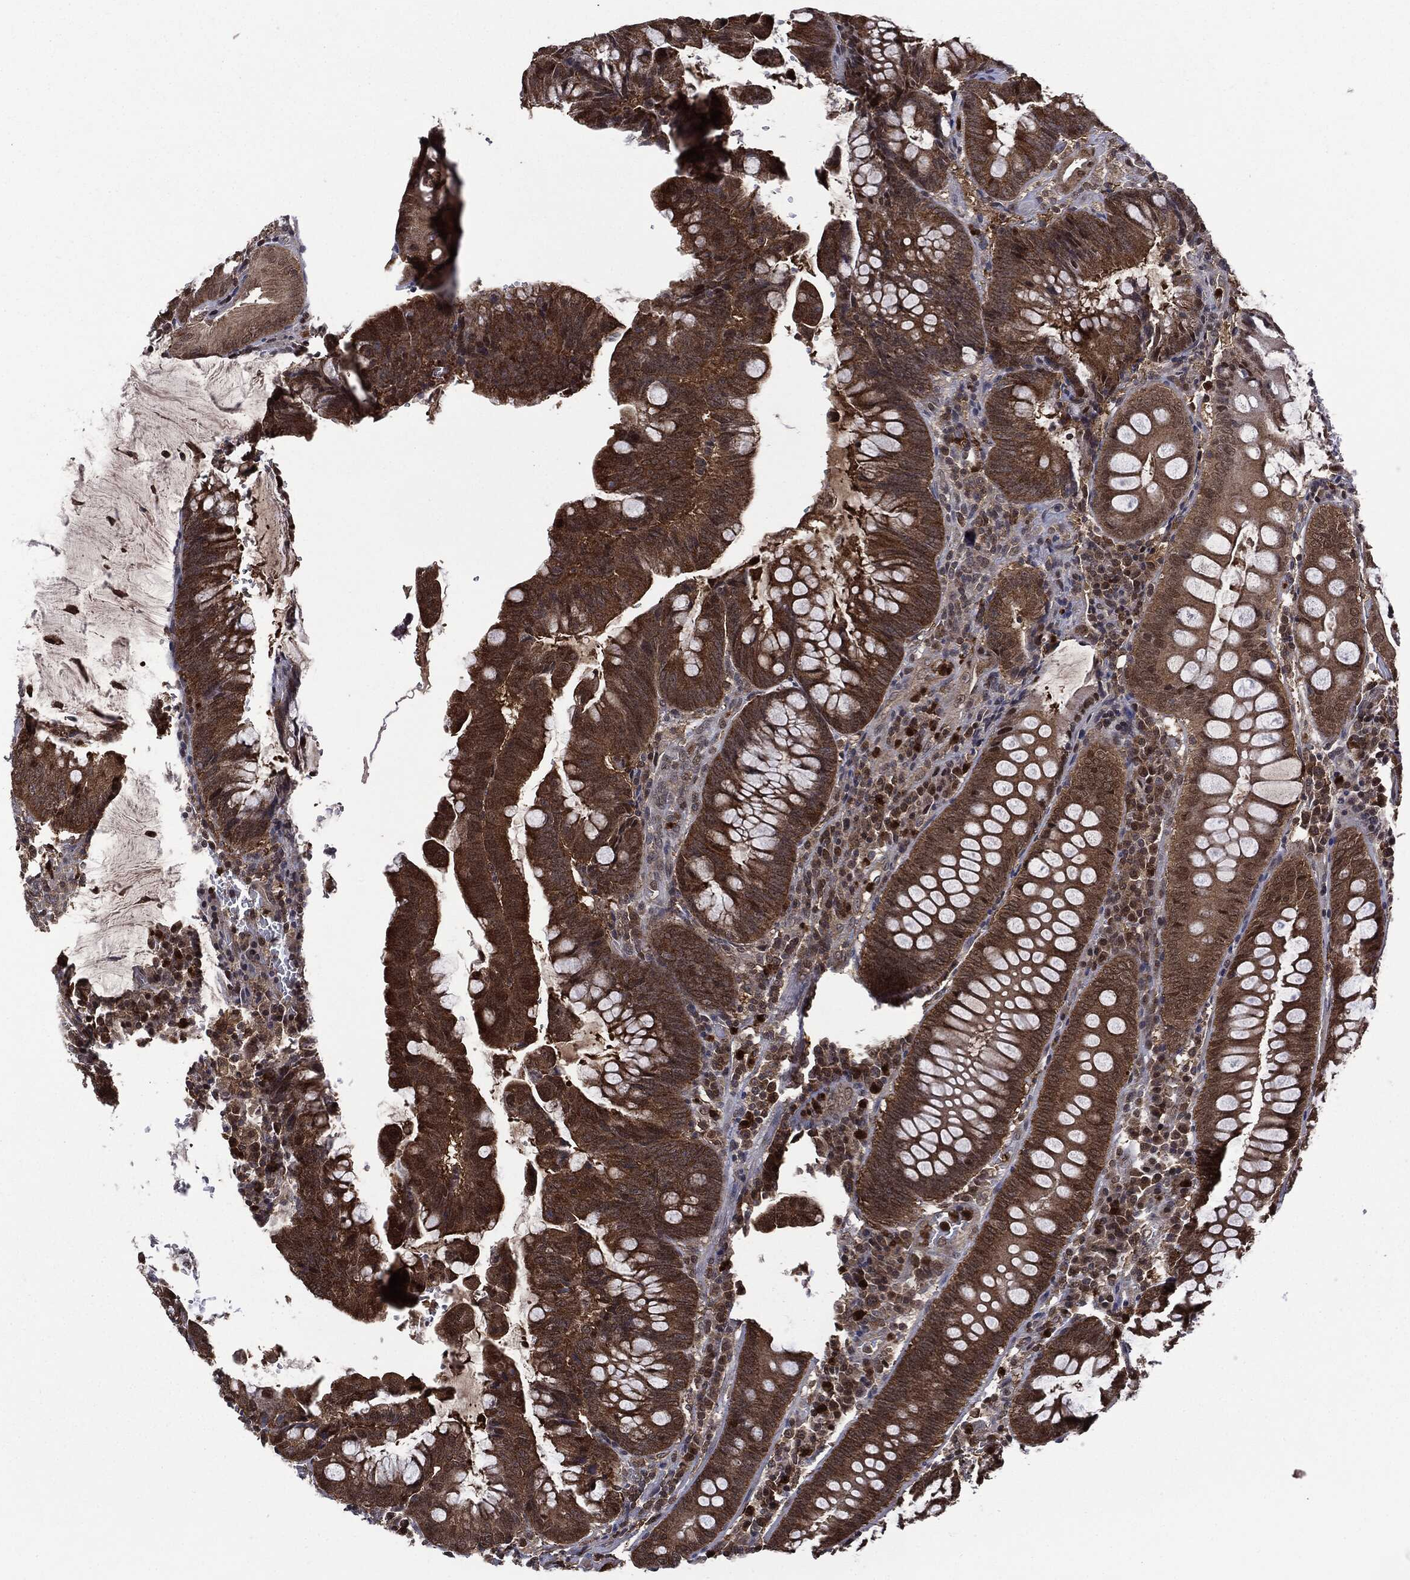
{"staining": {"intensity": "strong", "quantity": ">75%", "location": "cytoplasmic/membranous"}, "tissue": "colorectal cancer", "cell_type": "Tumor cells", "image_type": "cancer", "snomed": [{"axis": "morphology", "description": "Adenocarcinoma, NOS"}, {"axis": "topography", "description": "Colon"}], "caption": "Colorectal adenocarcinoma stained with a brown dye shows strong cytoplasmic/membranous positive staining in approximately >75% of tumor cells.", "gene": "GPI", "patient": {"sex": "male", "age": 62}}